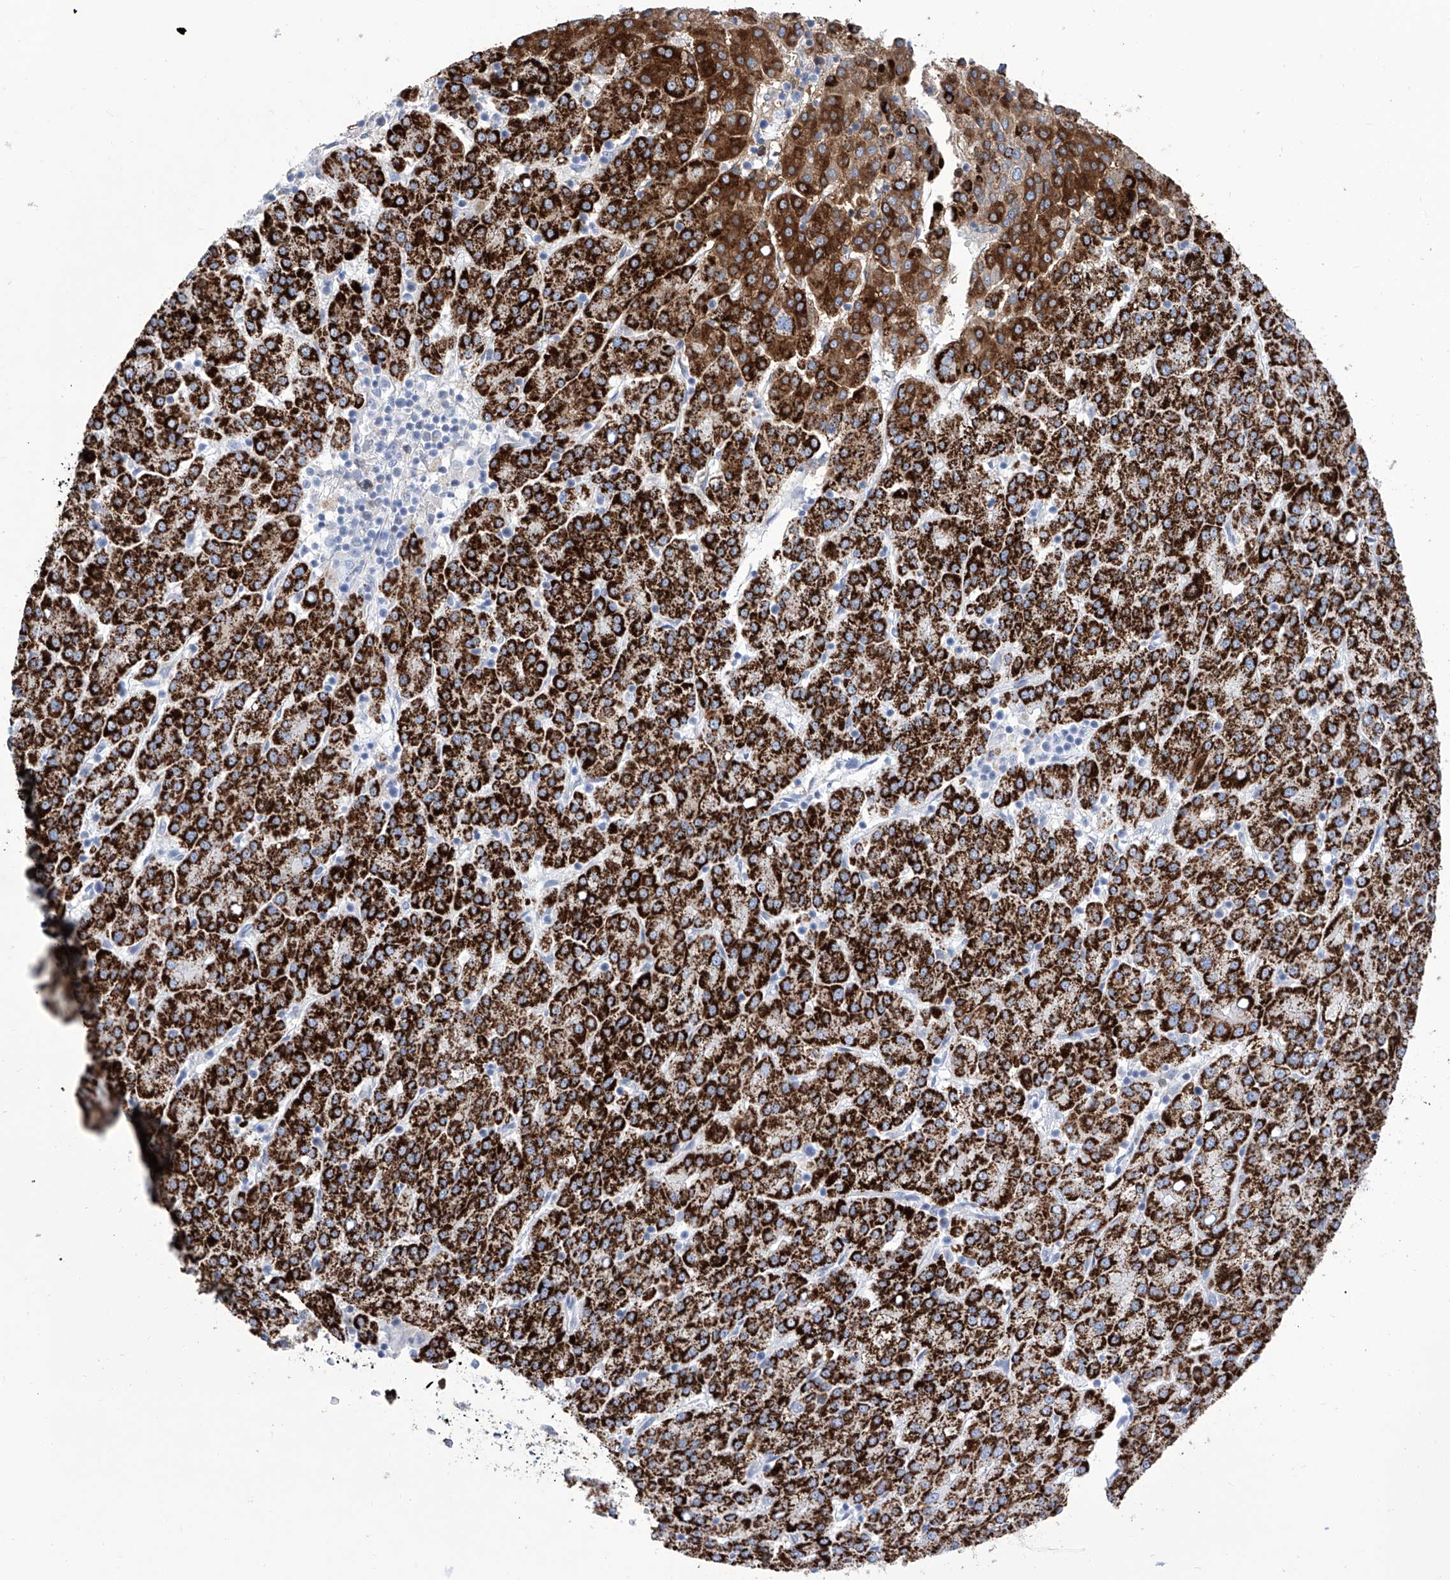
{"staining": {"intensity": "strong", "quantity": ">75%", "location": "cytoplasmic/membranous"}, "tissue": "liver cancer", "cell_type": "Tumor cells", "image_type": "cancer", "snomed": [{"axis": "morphology", "description": "Carcinoma, Hepatocellular, NOS"}, {"axis": "topography", "description": "Liver"}], "caption": "Immunohistochemistry (IHC) of liver hepatocellular carcinoma reveals high levels of strong cytoplasmic/membranous staining in about >75% of tumor cells.", "gene": "ALDH6A1", "patient": {"sex": "female", "age": 58}}